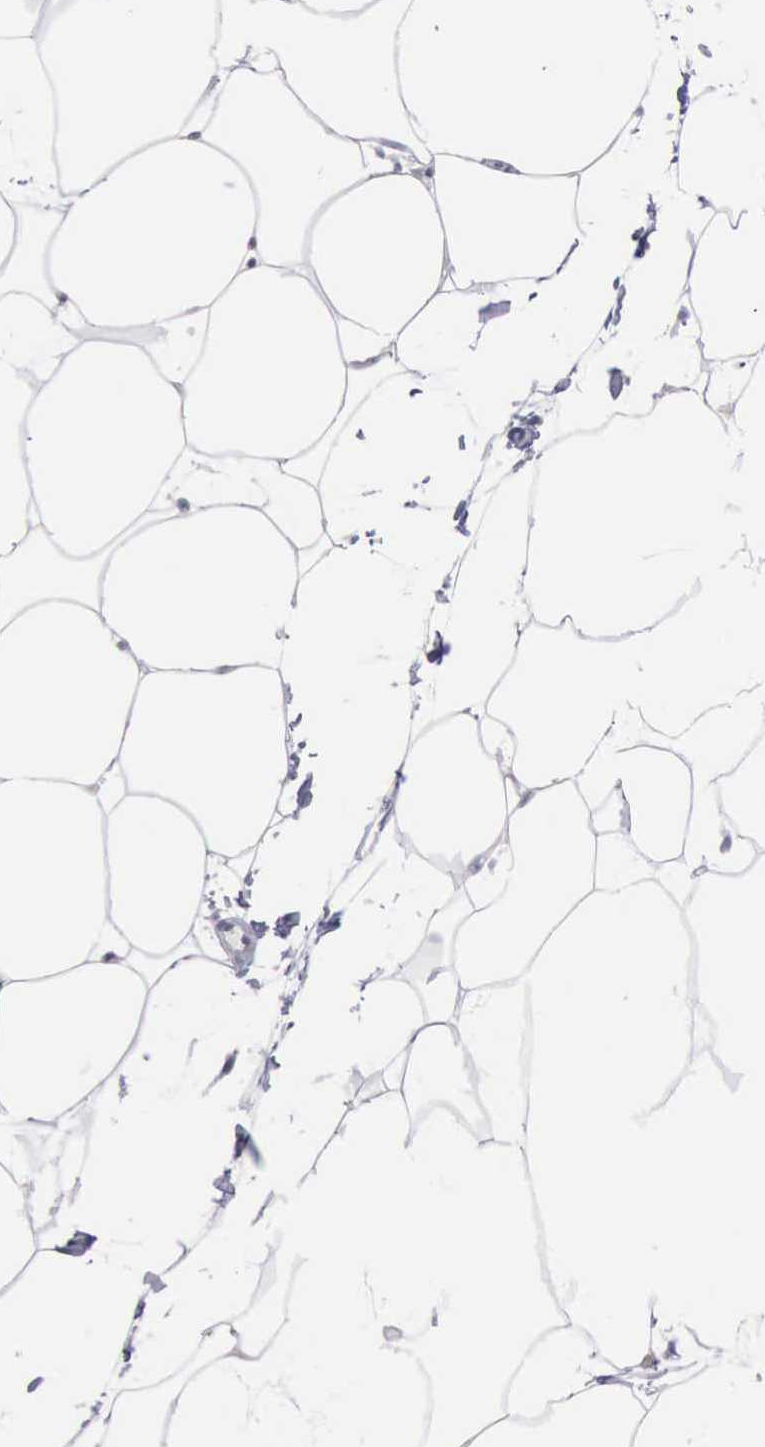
{"staining": {"intensity": "negative", "quantity": "none", "location": "none"}, "tissue": "adipose tissue", "cell_type": "Adipocytes", "image_type": "normal", "snomed": [{"axis": "morphology", "description": "Normal tissue, NOS"}, {"axis": "morphology", "description": "Duct carcinoma"}, {"axis": "topography", "description": "Breast"}, {"axis": "topography", "description": "Adipose tissue"}], "caption": "An immunohistochemistry histopathology image of benign adipose tissue is shown. There is no staining in adipocytes of adipose tissue. (DAB immunohistochemistry (IHC) with hematoxylin counter stain).", "gene": "CDH2", "patient": {"sex": "female", "age": 37}}